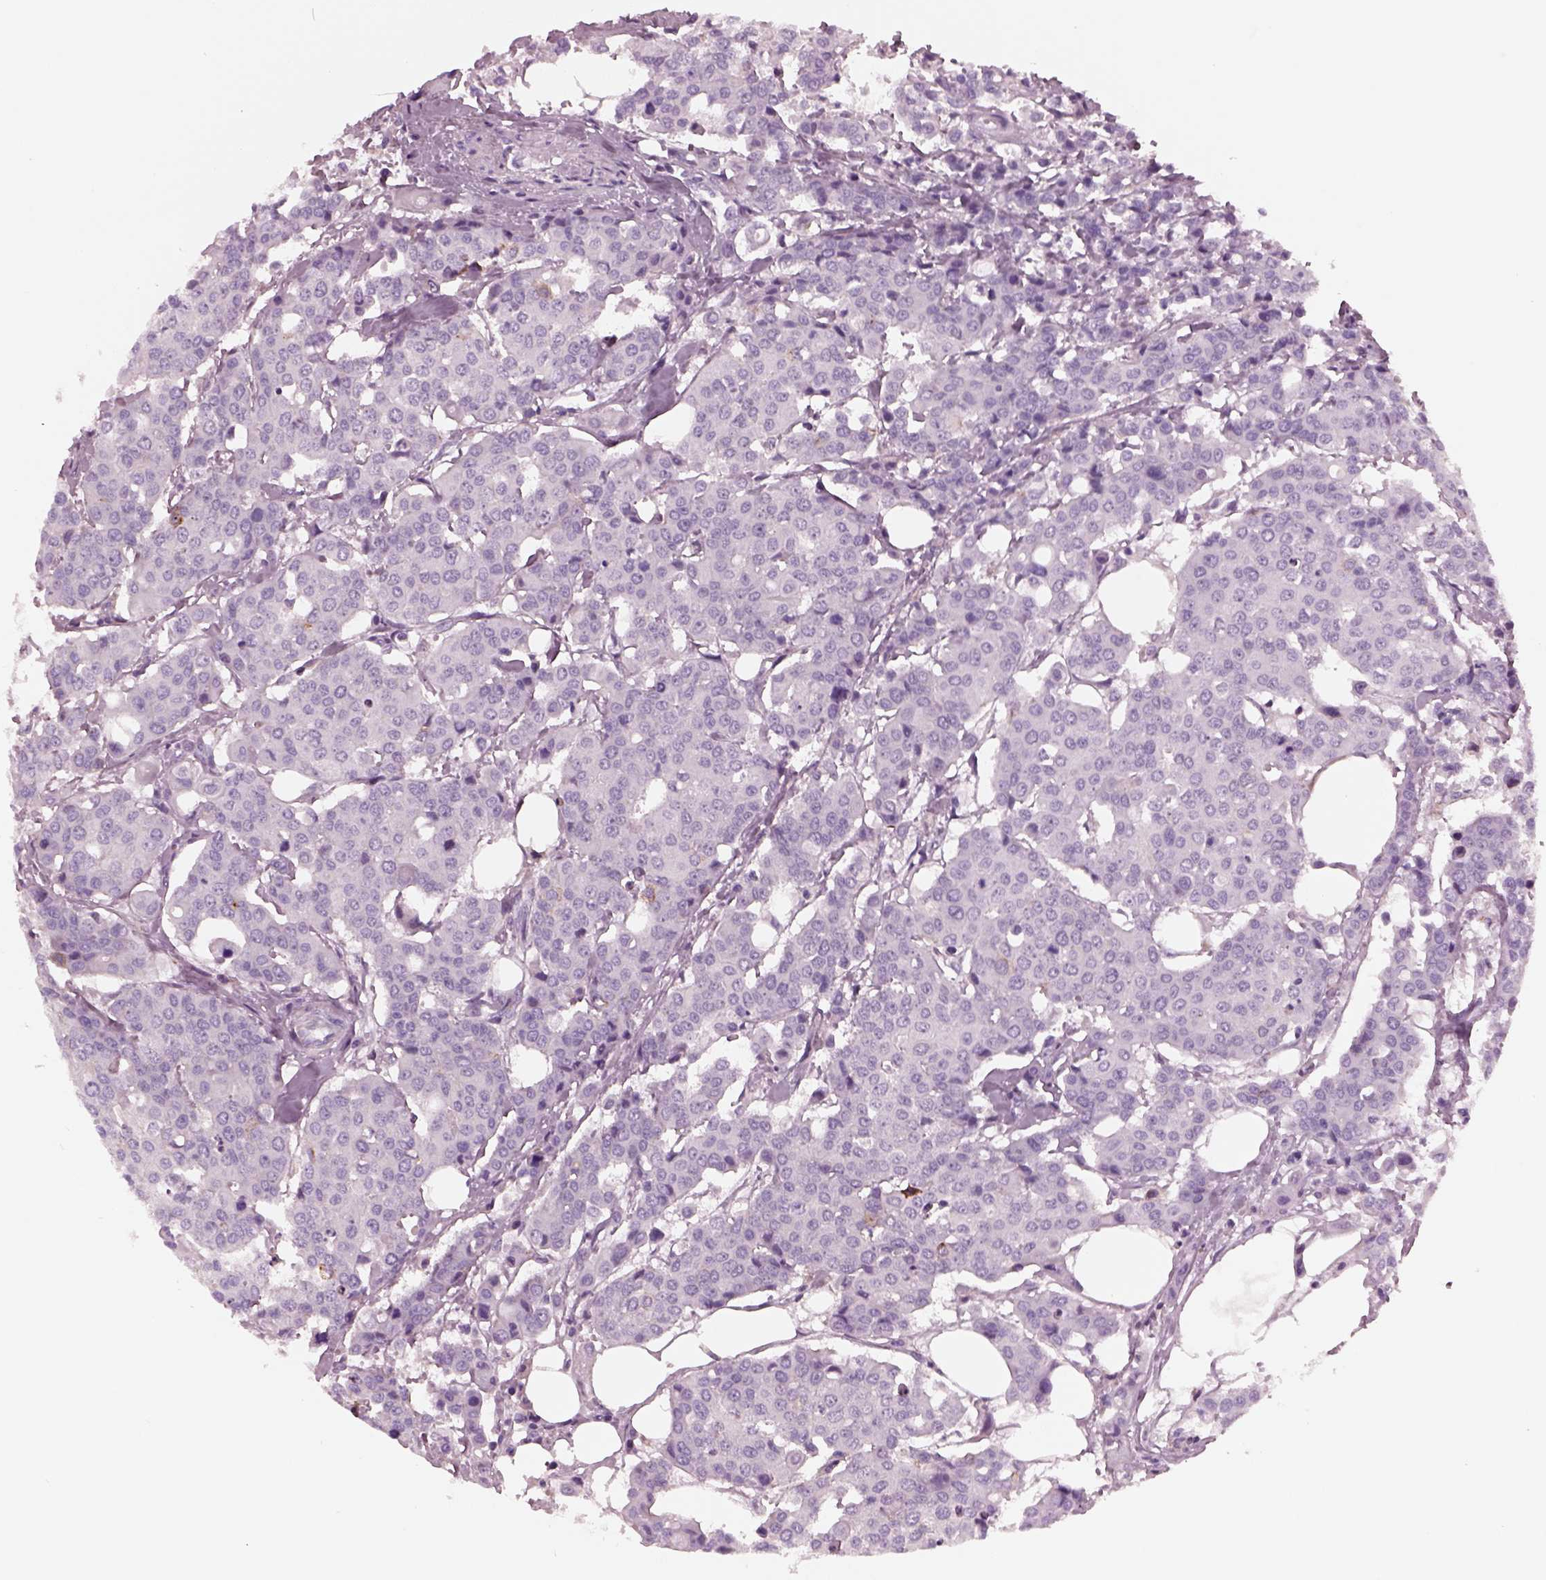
{"staining": {"intensity": "negative", "quantity": "none", "location": "none"}, "tissue": "carcinoid", "cell_type": "Tumor cells", "image_type": "cancer", "snomed": [{"axis": "morphology", "description": "Carcinoid, malignant, NOS"}, {"axis": "topography", "description": "Colon"}], "caption": "Immunohistochemistry photomicrograph of human malignant carcinoid stained for a protein (brown), which displays no staining in tumor cells.", "gene": "GDF11", "patient": {"sex": "male", "age": 81}}